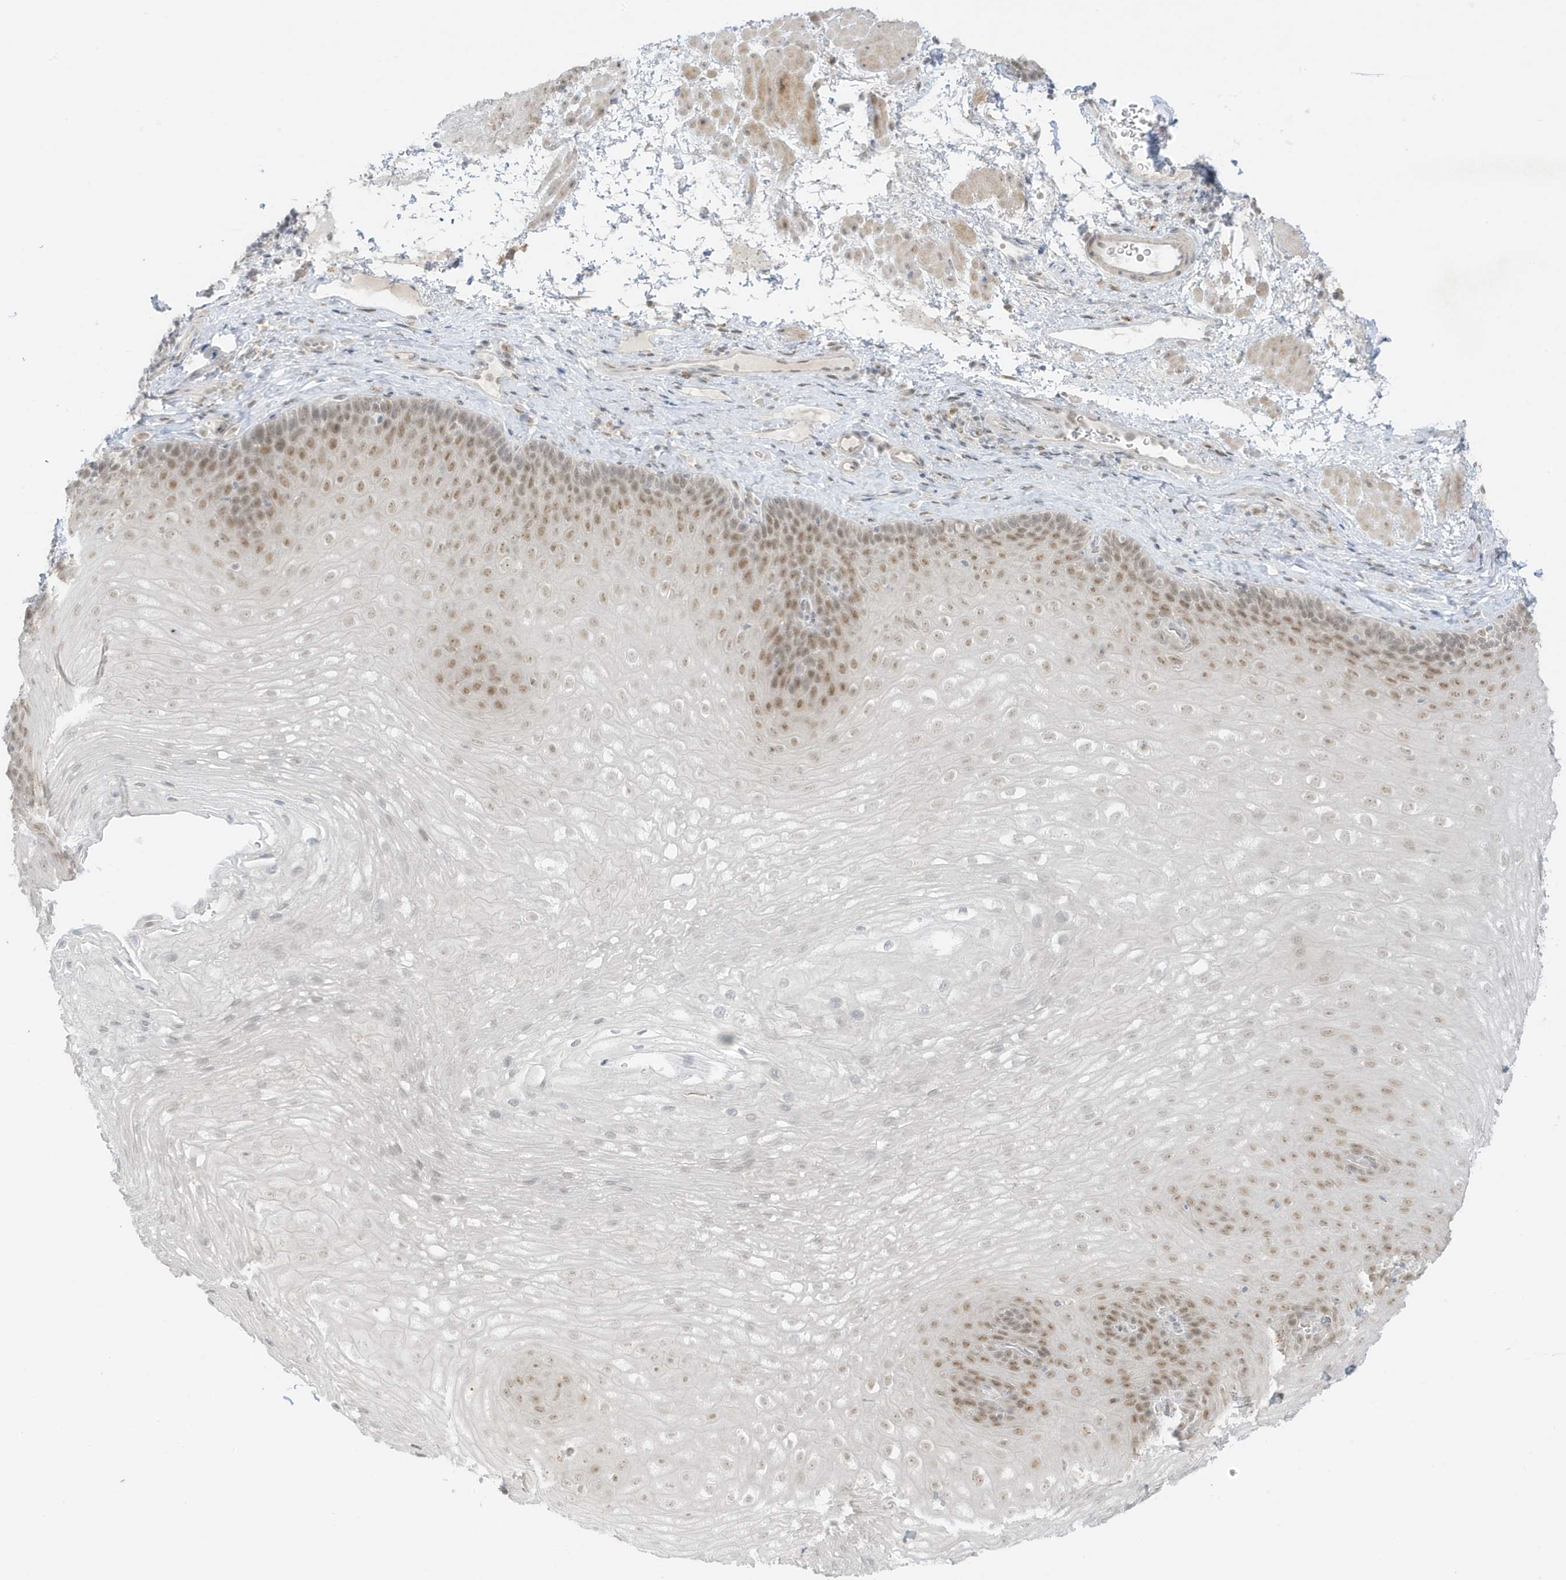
{"staining": {"intensity": "moderate", "quantity": "25%-75%", "location": "nuclear"}, "tissue": "esophagus", "cell_type": "Squamous epithelial cells", "image_type": "normal", "snomed": [{"axis": "morphology", "description": "Normal tissue, NOS"}, {"axis": "topography", "description": "Esophagus"}], "caption": "DAB immunohistochemical staining of normal human esophagus reveals moderate nuclear protein expression in approximately 25%-75% of squamous epithelial cells. The protein of interest is stained brown, and the nuclei are stained in blue (DAB IHC with brightfield microscopy, high magnification).", "gene": "MSL3", "patient": {"sex": "female", "age": 66}}